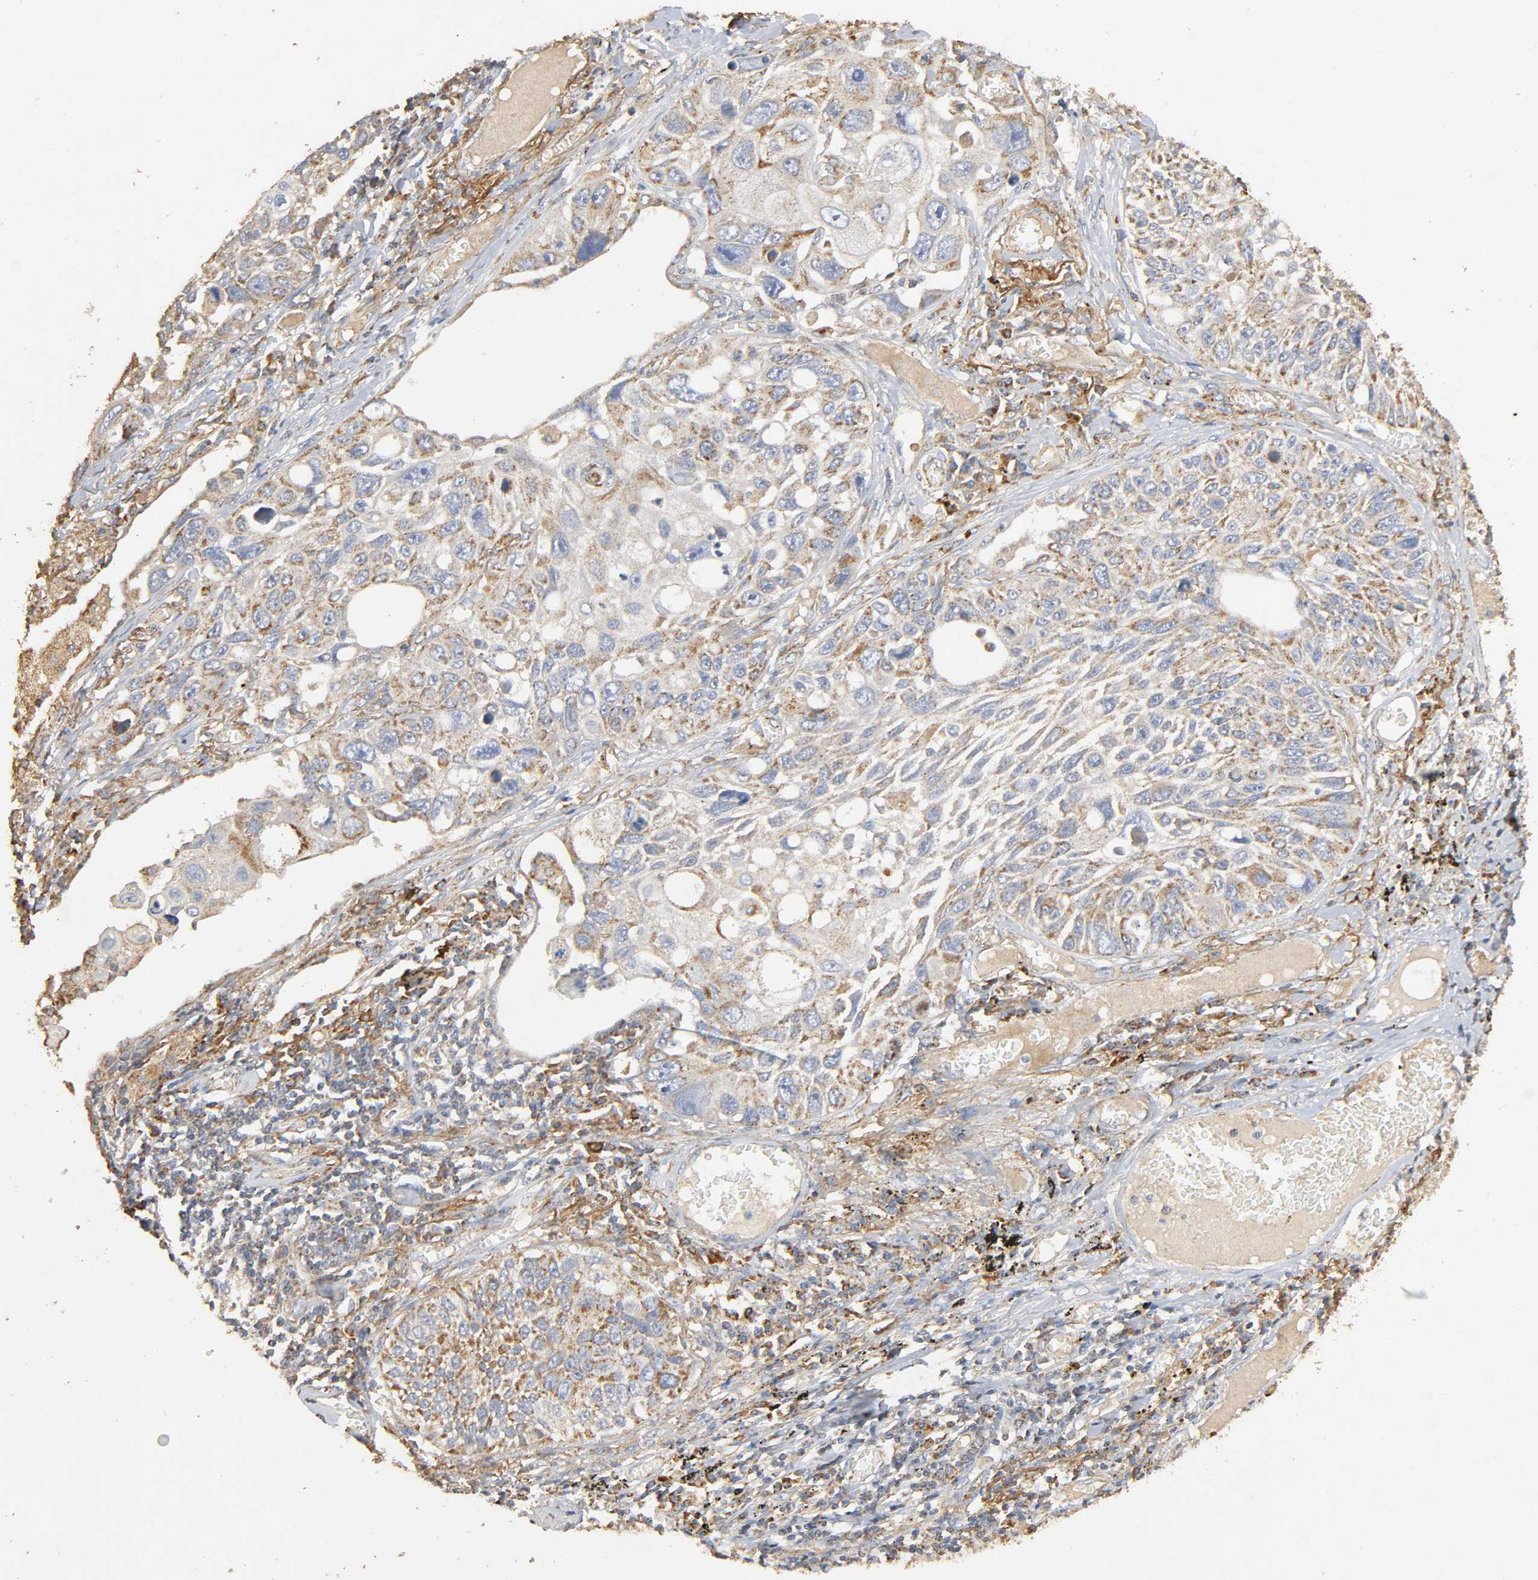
{"staining": {"intensity": "moderate", "quantity": ">75%", "location": "cytoplasmic/membranous"}, "tissue": "lung cancer", "cell_type": "Tumor cells", "image_type": "cancer", "snomed": [{"axis": "morphology", "description": "Squamous cell carcinoma, NOS"}, {"axis": "topography", "description": "Lung"}], "caption": "There is medium levels of moderate cytoplasmic/membranous positivity in tumor cells of lung cancer (squamous cell carcinoma), as demonstrated by immunohistochemical staining (brown color).", "gene": "NDUFS3", "patient": {"sex": "male", "age": 71}}